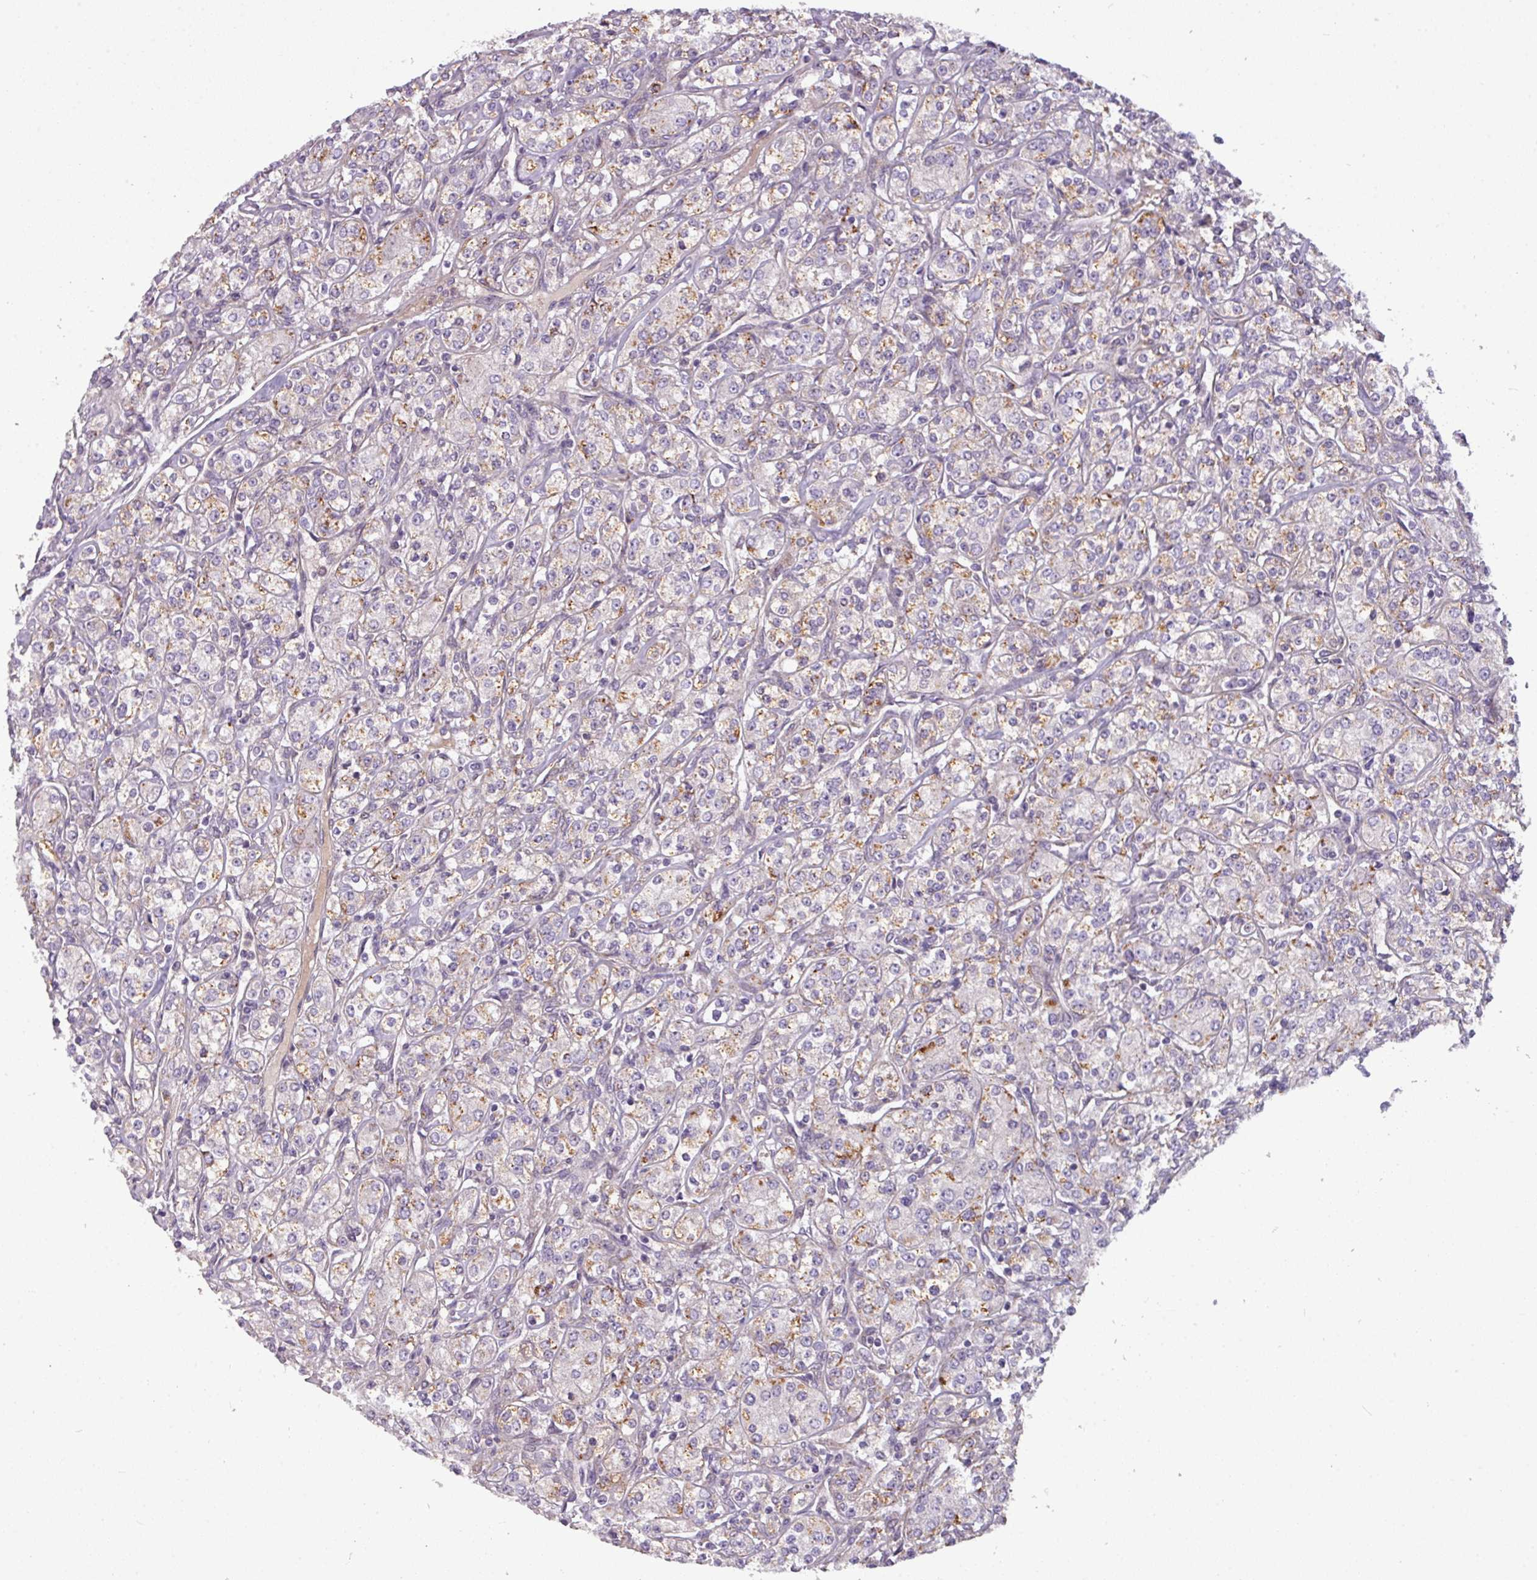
{"staining": {"intensity": "moderate", "quantity": "25%-75%", "location": "cytoplasmic/membranous"}, "tissue": "renal cancer", "cell_type": "Tumor cells", "image_type": "cancer", "snomed": [{"axis": "morphology", "description": "Adenocarcinoma, NOS"}, {"axis": "topography", "description": "Kidney"}], "caption": "Brown immunohistochemical staining in human renal cancer demonstrates moderate cytoplasmic/membranous expression in approximately 25%-75% of tumor cells. (Stains: DAB (3,3'-diaminobenzidine) in brown, nuclei in blue, Microscopy: brightfield microscopy at high magnification).", "gene": "ZNF35", "patient": {"sex": "male", "age": 77}}